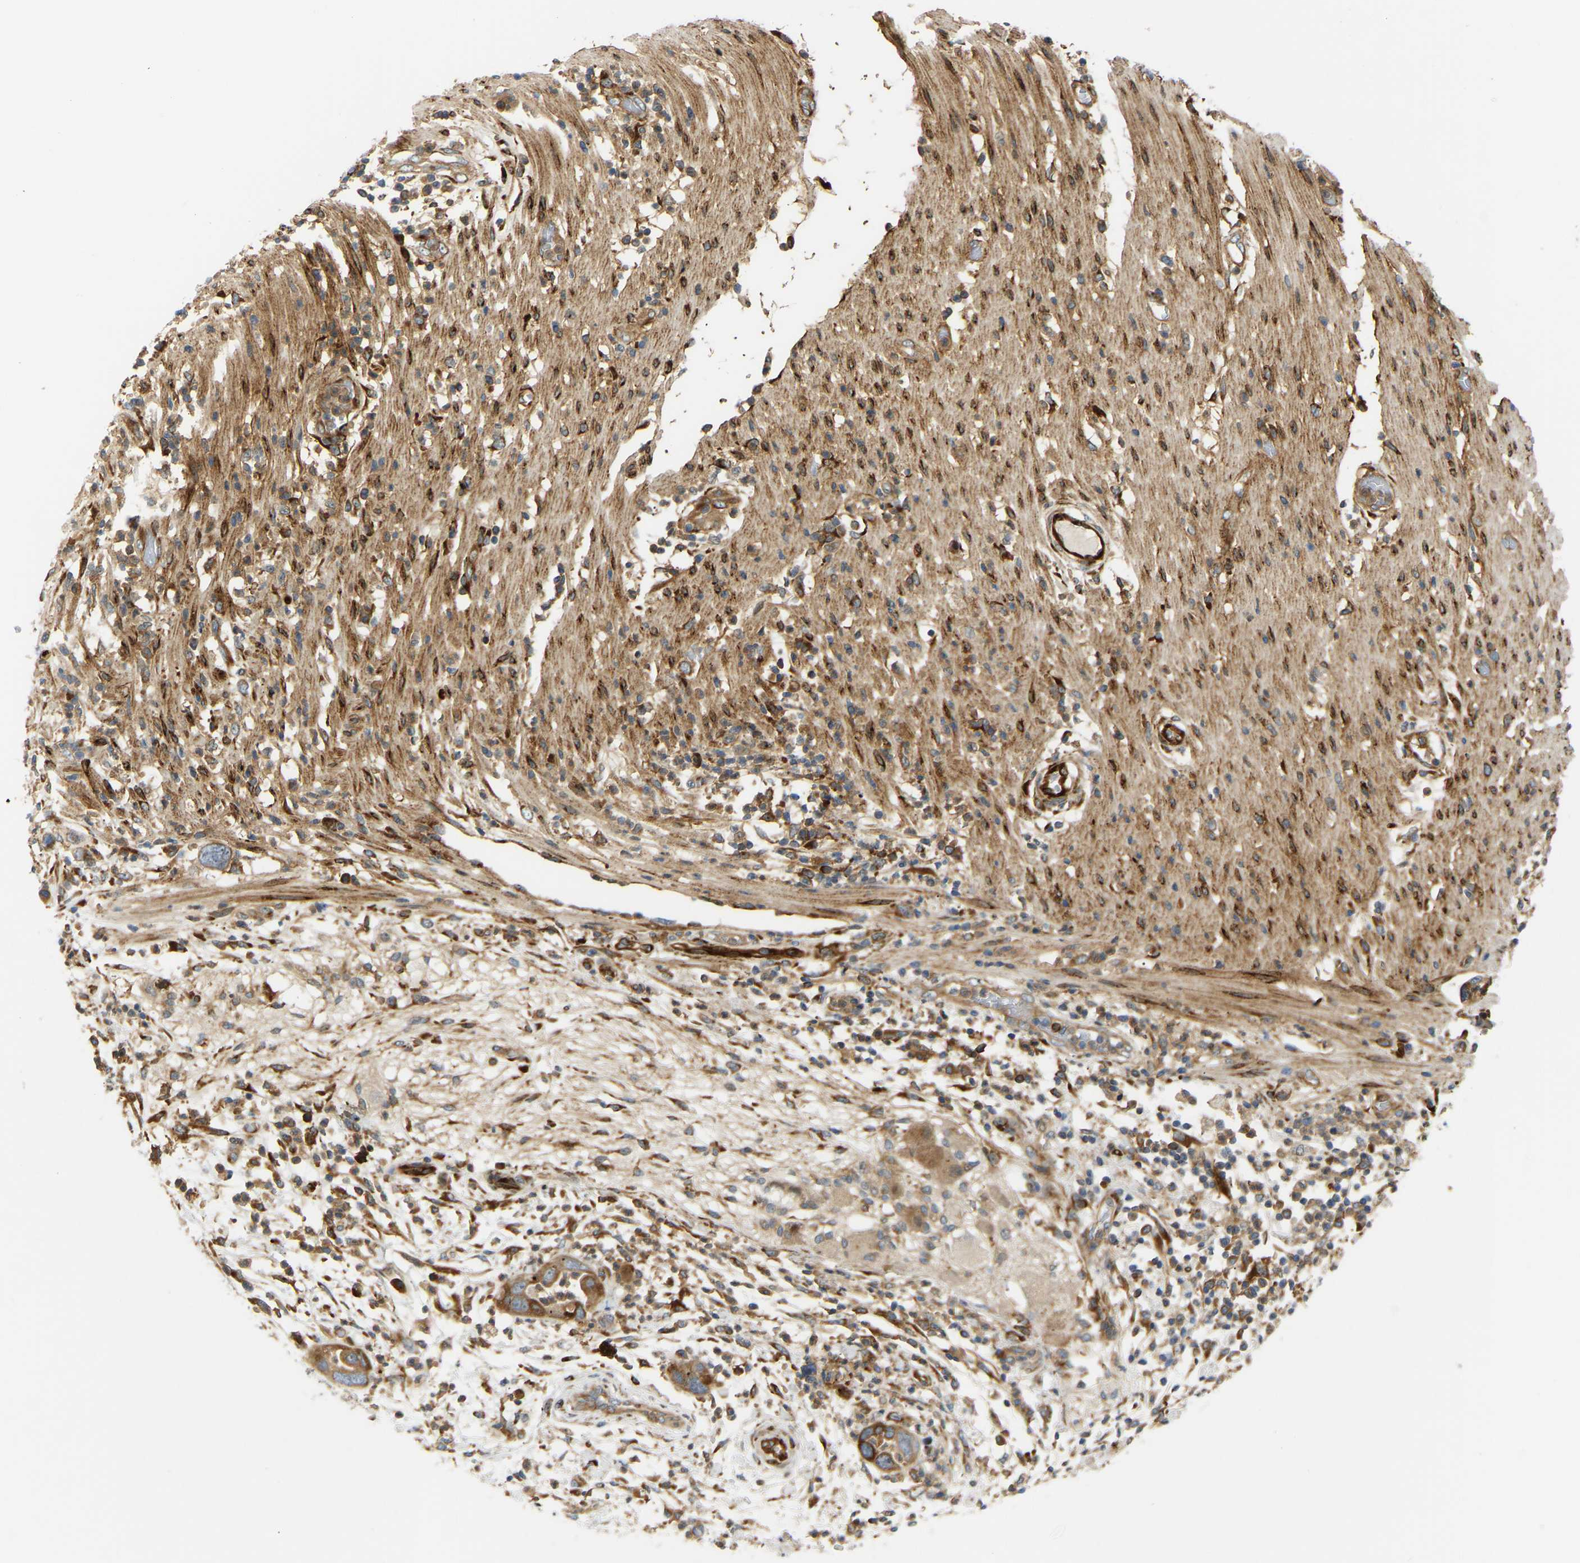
{"staining": {"intensity": "moderate", "quantity": ">75%", "location": "cytoplasmic/membranous"}, "tissue": "pancreatic cancer", "cell_type": "Tumor cells", "image_type": "cancer", "snomed": [{"axis": "morphology", "description": "Adenocarcinoma, NOS"}, {"axis": "topography", "description": "Pancreas"}], "caption": "Immunohistochemical staining of adenocarcinoma (pancreatic) shows medium levels of moderate cytoplasmic/membranous positivity in approximately >75% of tumor cells.", "gene": "PLCG2", "patient": {"sex": "female", "age": 71}}